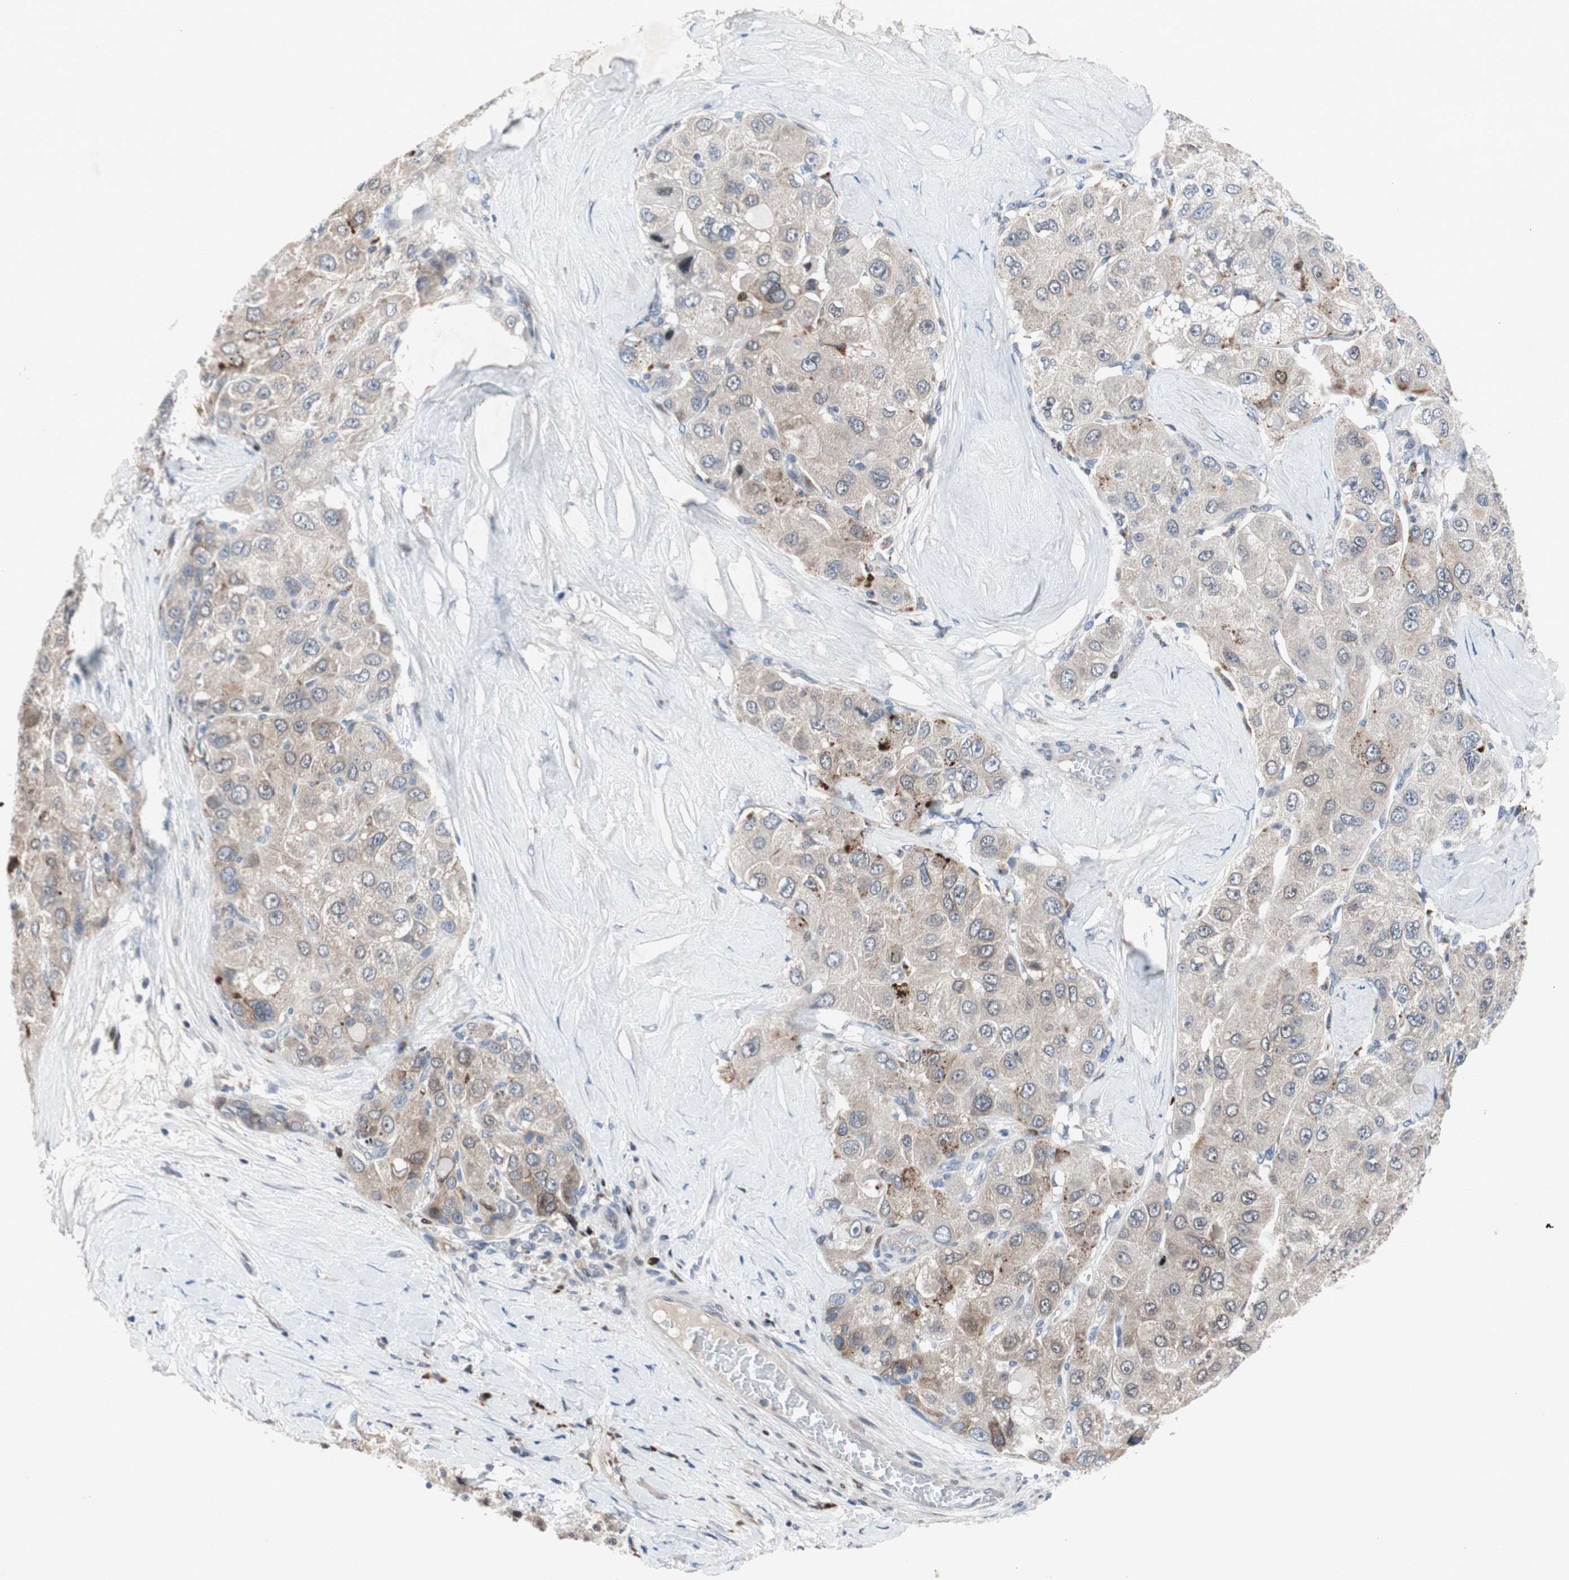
{"staining": {"intensity": "weak", "quantity": "25%-75%", "location": "cytoplasmic/membranous"}, "tissue": "liver cancer", "cell_type": "Tumor cells", "image_type": "cancer", "snomed": [{"axis": "morphology", "description": "Carcinoma, Hepatocellular, NOS"}, {"axis": "topography", "description": "Liver"}], "caption": "Hepatocellular carcinoma (liver) tissue exhibits weak cytoplasmic/membranous staining in approximately 25%-75% of tumor cells (DAB (3,3'-diaminobenzidine) IHC with brightfield microscopy, high magnification).", "gene": "MUTYH", "patient": {"sex": "male", "age": 80}}